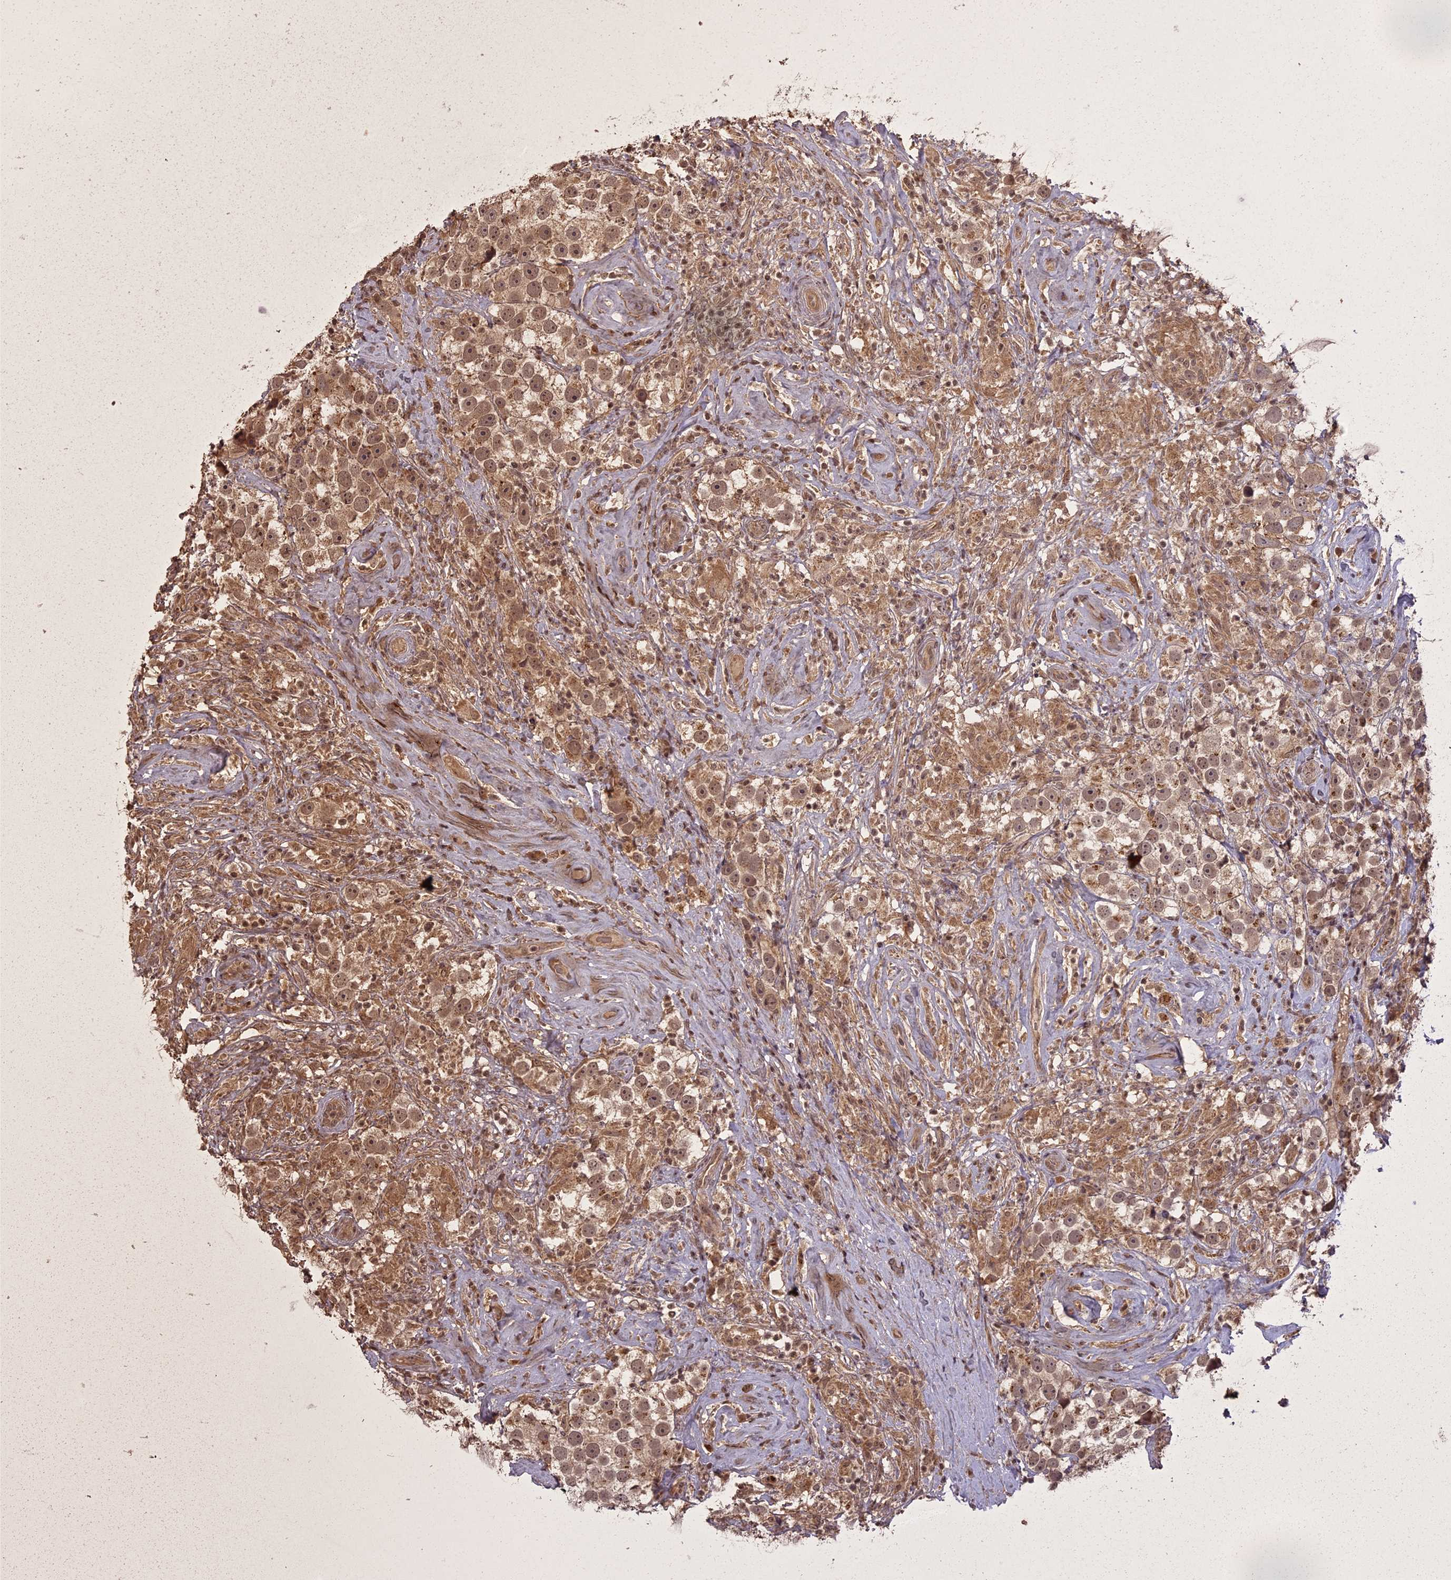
{"staining": {"intensity": "moderate", "quantity": ">75%", "location": "cytoplasmic/membranous,nuclear"}, "tissue": "testis cancer", "cell_type": "Tumor cells", "image_type": "cancer", "snomed": [{"axis": "morphology", "description": "Seminoma, NOS"}, {"axis": "topography", "description": "Testis"}], "caption": "This photomicrograph displays immunohistochemistry staining of seminoma (testis), with medium moderate cytoplasmic/membranous and nuclear positivity in approximately >75% of tumor cells.", "gene": "ING5", "patient": {"sex": "male", "age": 49}}